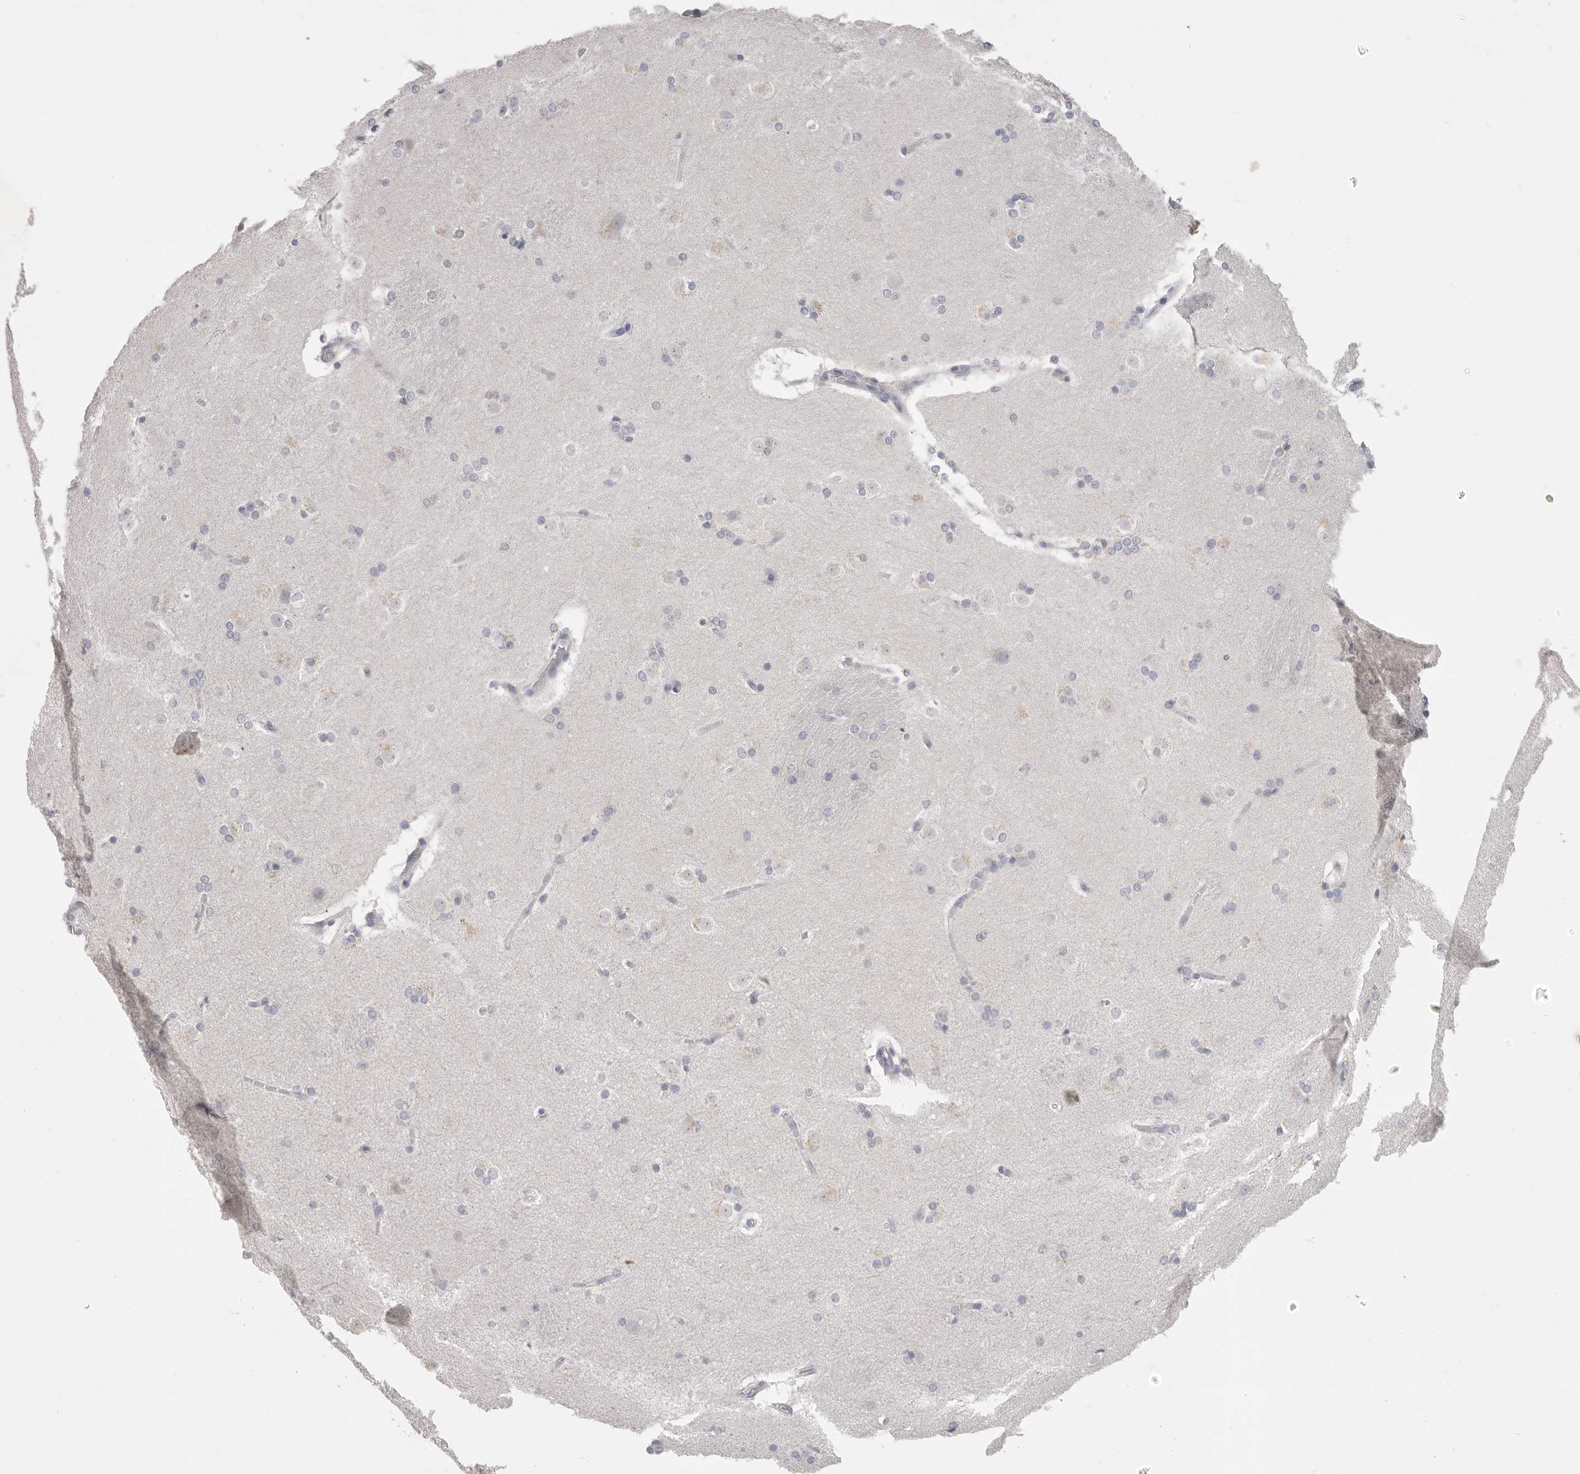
{"staining": {"intensity": "negative", "quantity": "none", "location": "none"}, "tissue": "caudate", "cell_type": "Glial cells", "image_type": "normal", "snomed": [{"axis": "morphology", "description": "Normal tissue, NOS"}, {"axis": "topography", "description": "Lateral ventricle wall"}], "caption": "This histopathology image is of unremarkable caudate stained with IHC to label a protein in brown with the nuclei are counter-stained blue. There is no staining in glial cells.", "gene": "FBN2", "patient": {"sex": "female", "age": 19}}